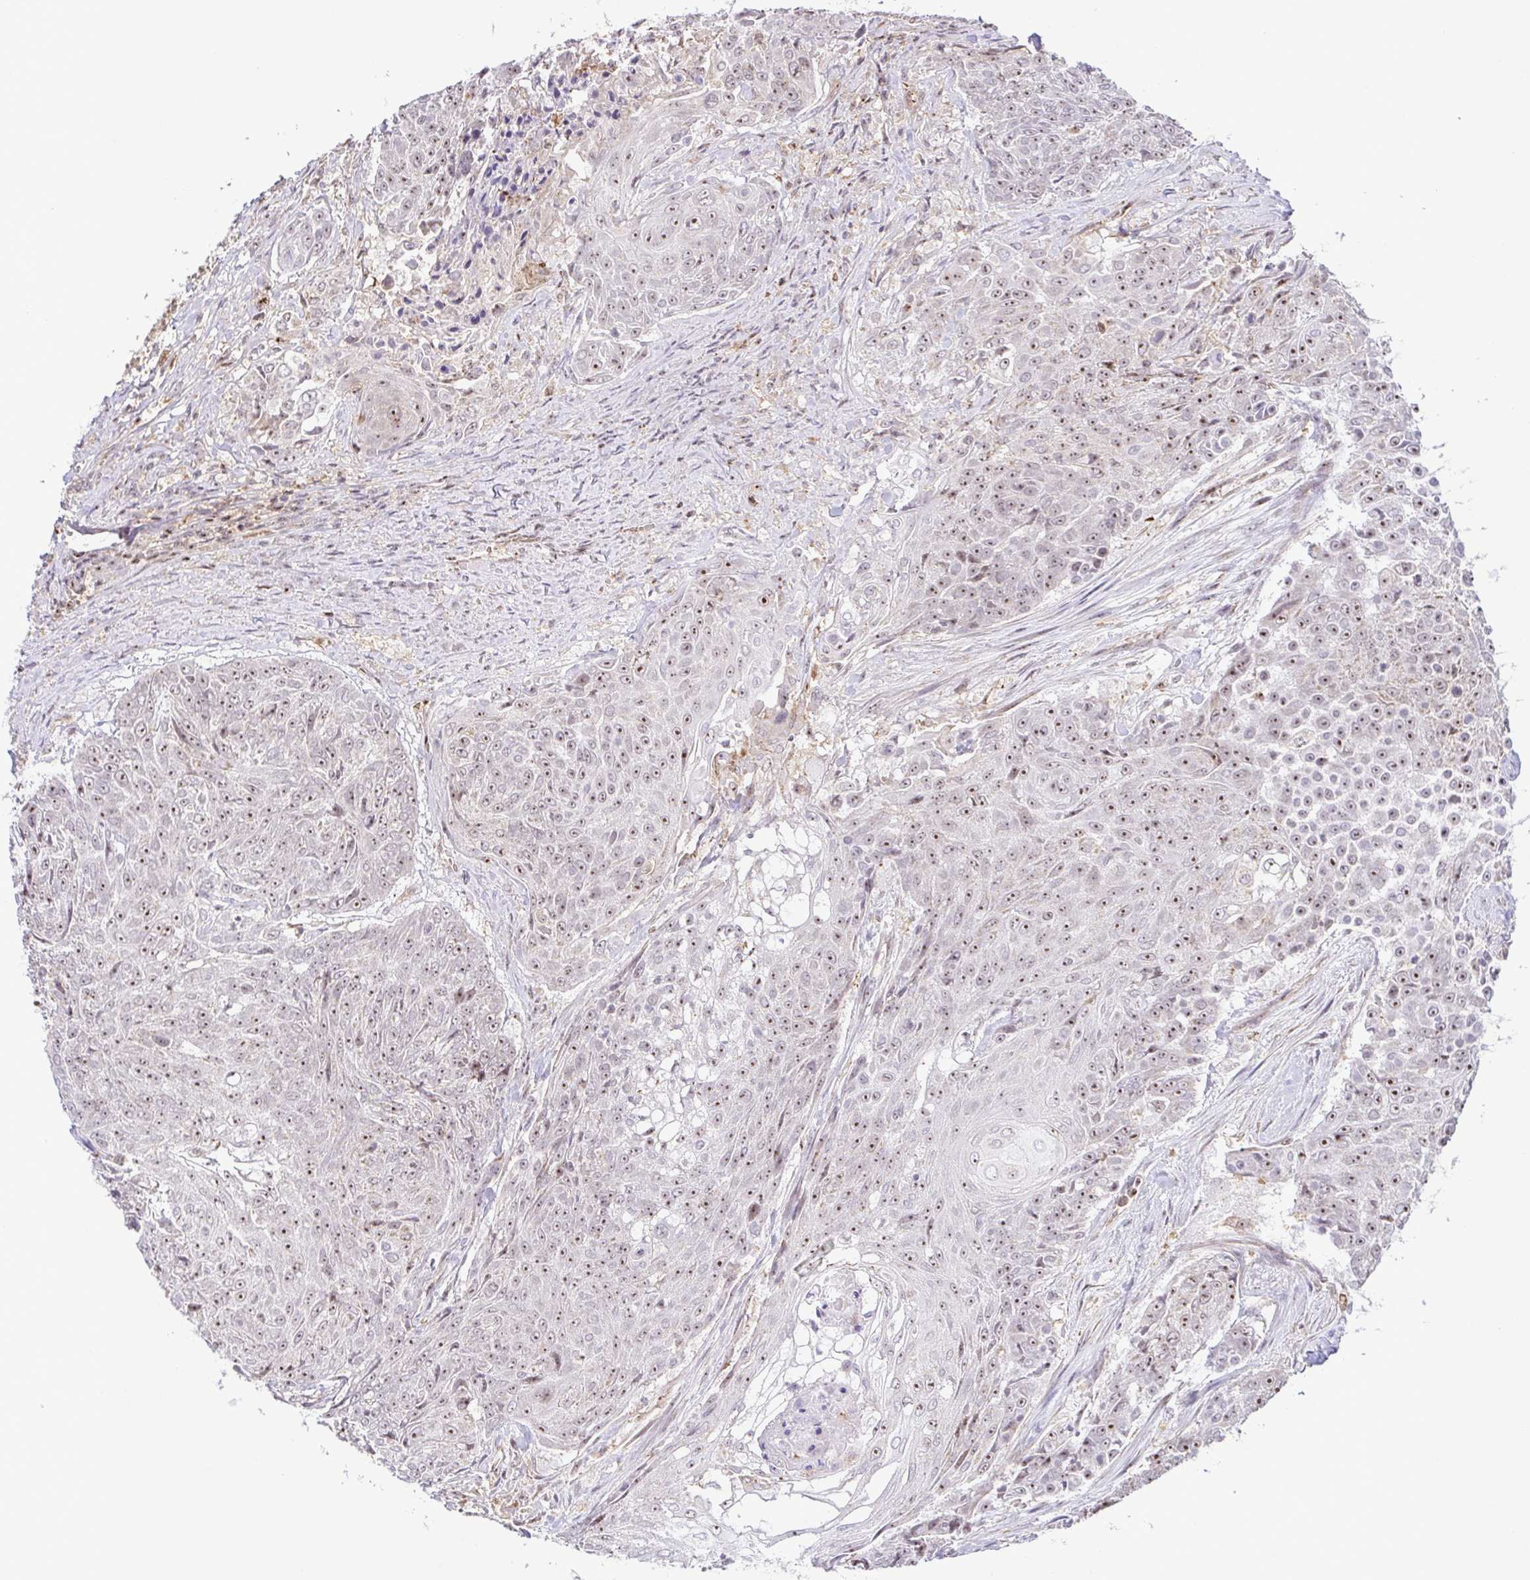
{"staining": {"intensity": "moderate", "quantity": "25%-75%", "location": "nuclear"}, "tissue": "urothelial cancer", "cell_type": "Tumor cells", "image_type": "cancer", "snomed": [{"axis": "morphology", "description": "Urothelial carcinoma, High grade"}, {"axis": "topography", "description": "Urinary bladder"}], "caption": "Immunohistochemistry (IHC) of human urothelial carcinoma (high-grade) demonstrates medium levels of moderate nuclear staining in about 25%-75% of tumor cells.", "gene": "RSL24D1", "patient": {"sex": "female", "age": 63}}